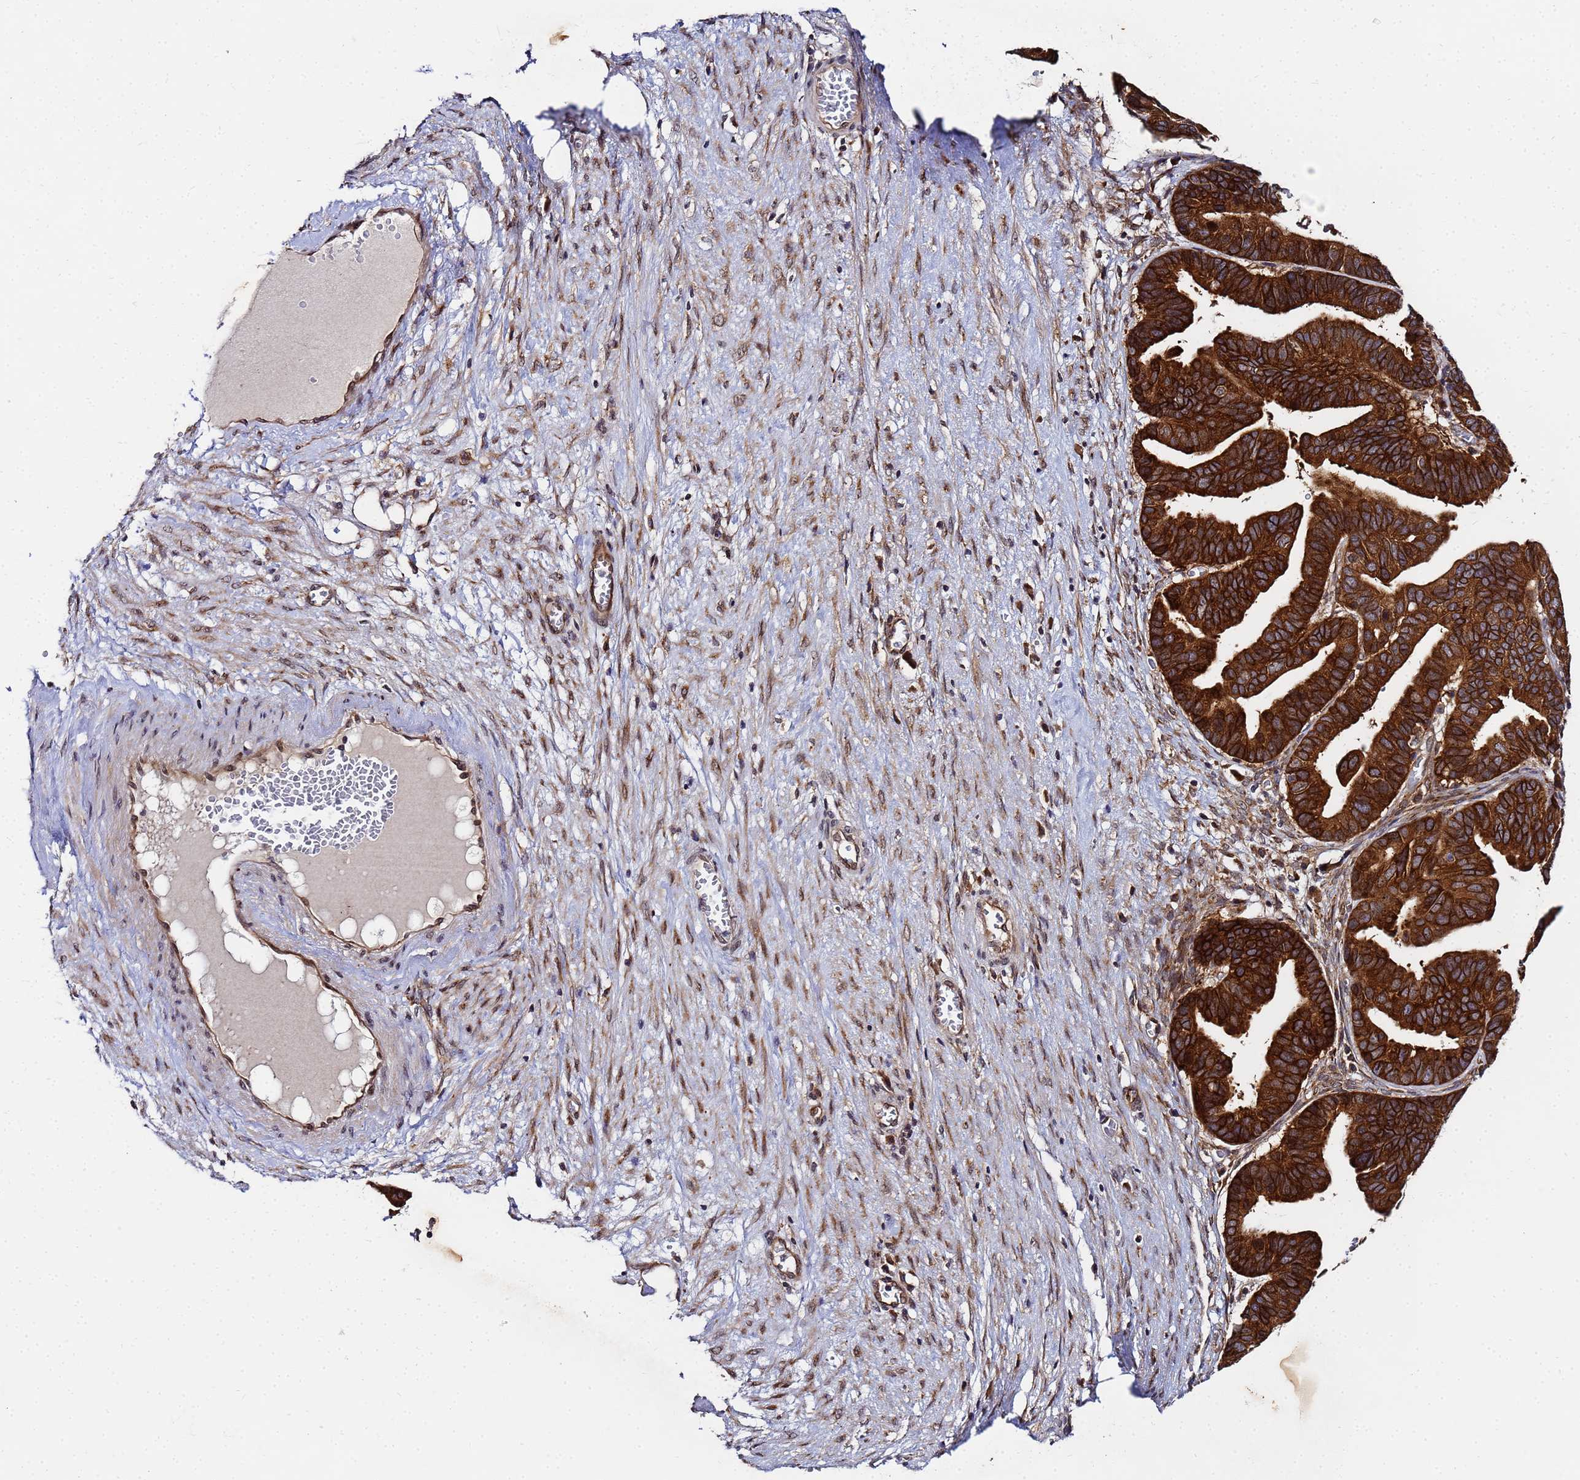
{"staining": {"intensity": "strong", "quantity": ">75%", "location": "cytoplasmic/membranous"}, "tissue": "ovarian cancer", "cell_type": "Tumor cells", "image_type": "cancer", "snomed": [{"axis": "morphology", "description": "Cystadenocarcinoma, serous, NOS"}, {"axis": "topography", "description": "Ovary"}], "caption": "This is a photomicrograph of immunohistochemistry staining of serous cystadenocarcinoma (ovarian), which shows strong staining in the cytoplasmic/membranous of tumor cells.", "gene": "UNC93B1", "patient": {"sex": "female", "age": 56}}